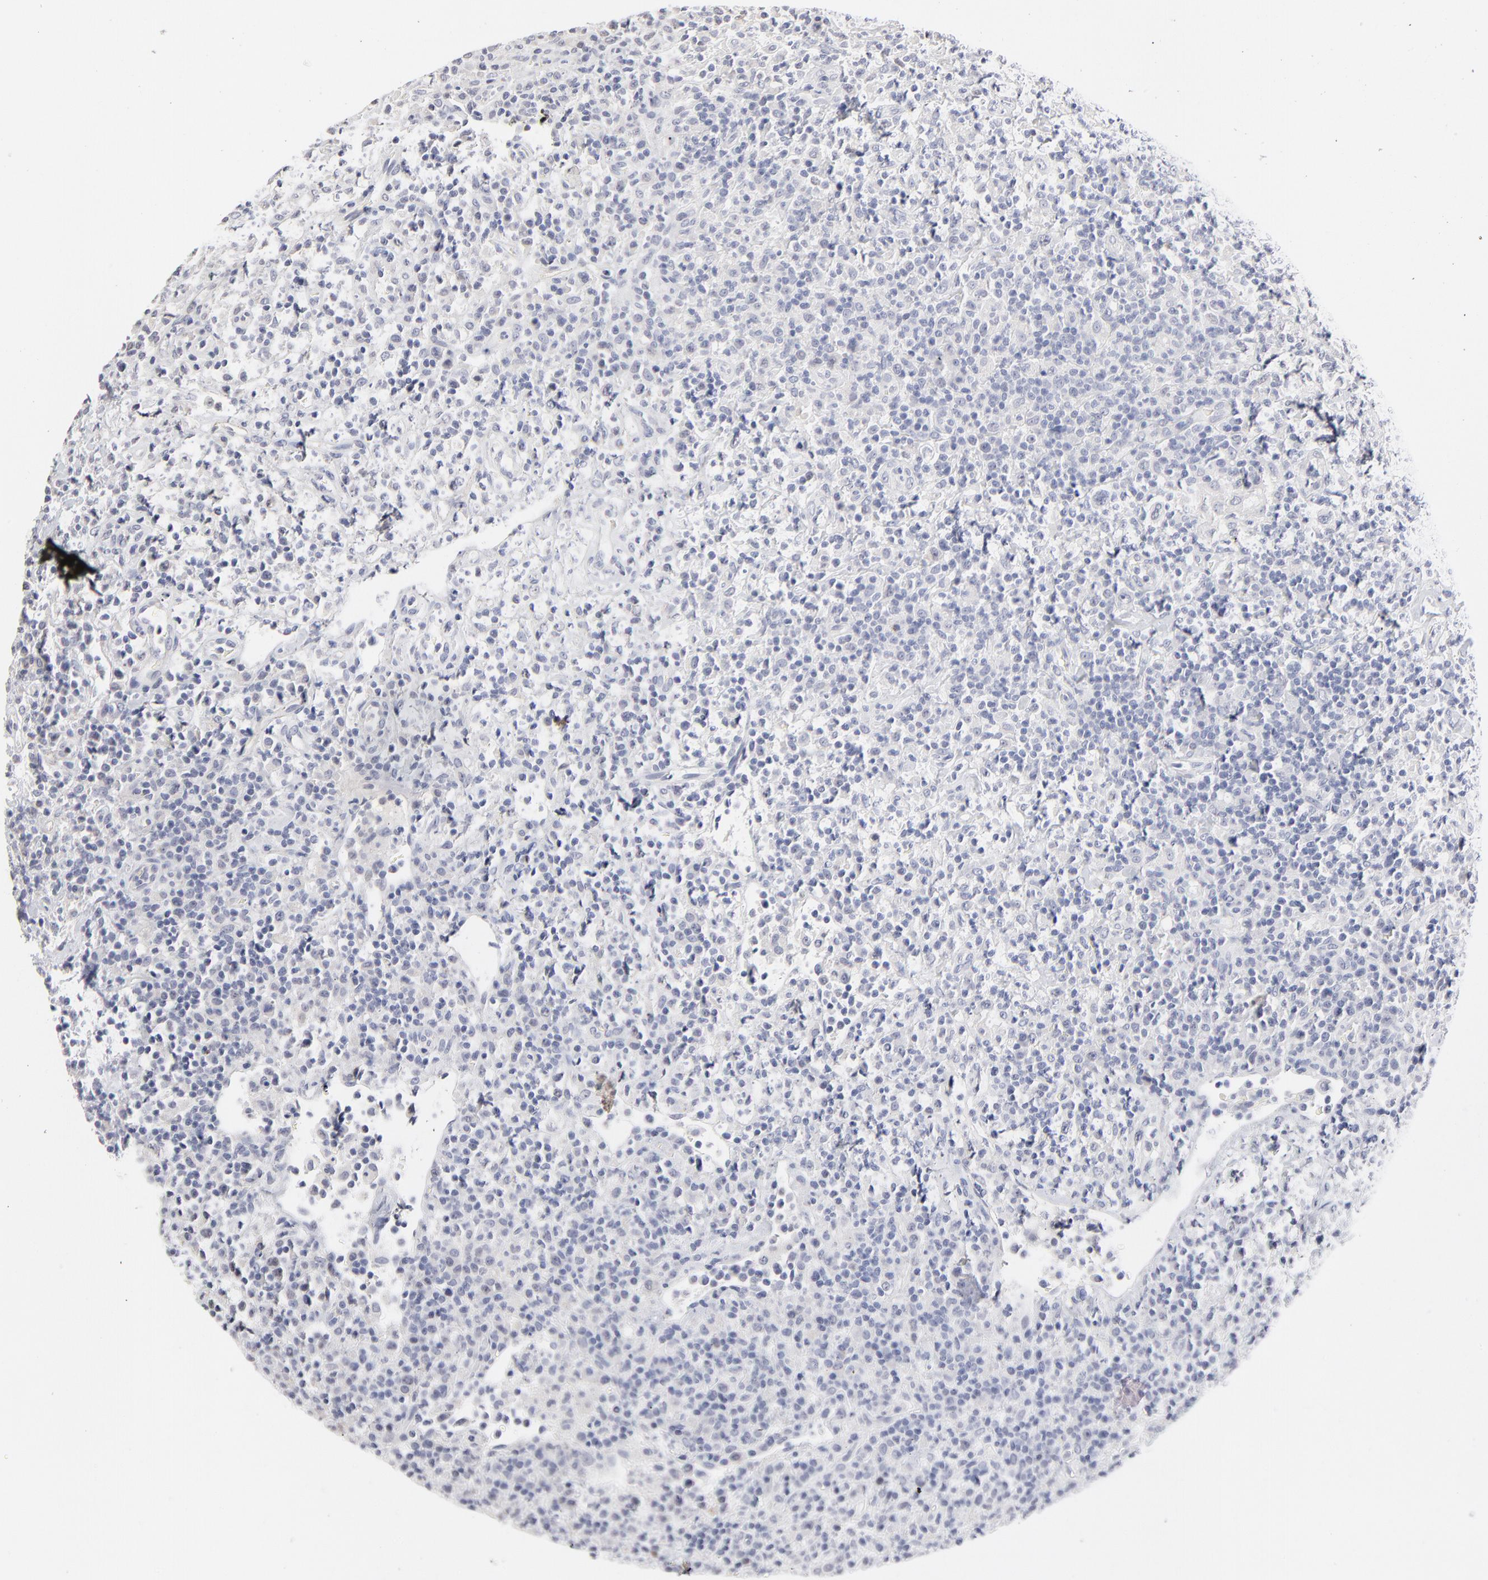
{"staining": {"intensity": "negative", "quantity": "none", "location": "none"}, "tissue": "lymphoma", "cell_type": "Tumor cells", "image_type": "cancer", "snomed": [{"axis": "morphology", "description": "Hodgkin's disease, NOS"}, {"axis": "topography", "description": "Lymph node"}], "caption": "This is a photomicrograph of immunohistochemistry staining of lymphoma, which shows no staining in tumor cells. The staining was performed using DAB (3,3'-diaminobenzidine) to visualize the protein expression in brown, while the nuclei were stained in blue with hematoxylin (Magnification: 20x).", "gene": "RBM3", "patient": {"sex": "male", "age": 65}}